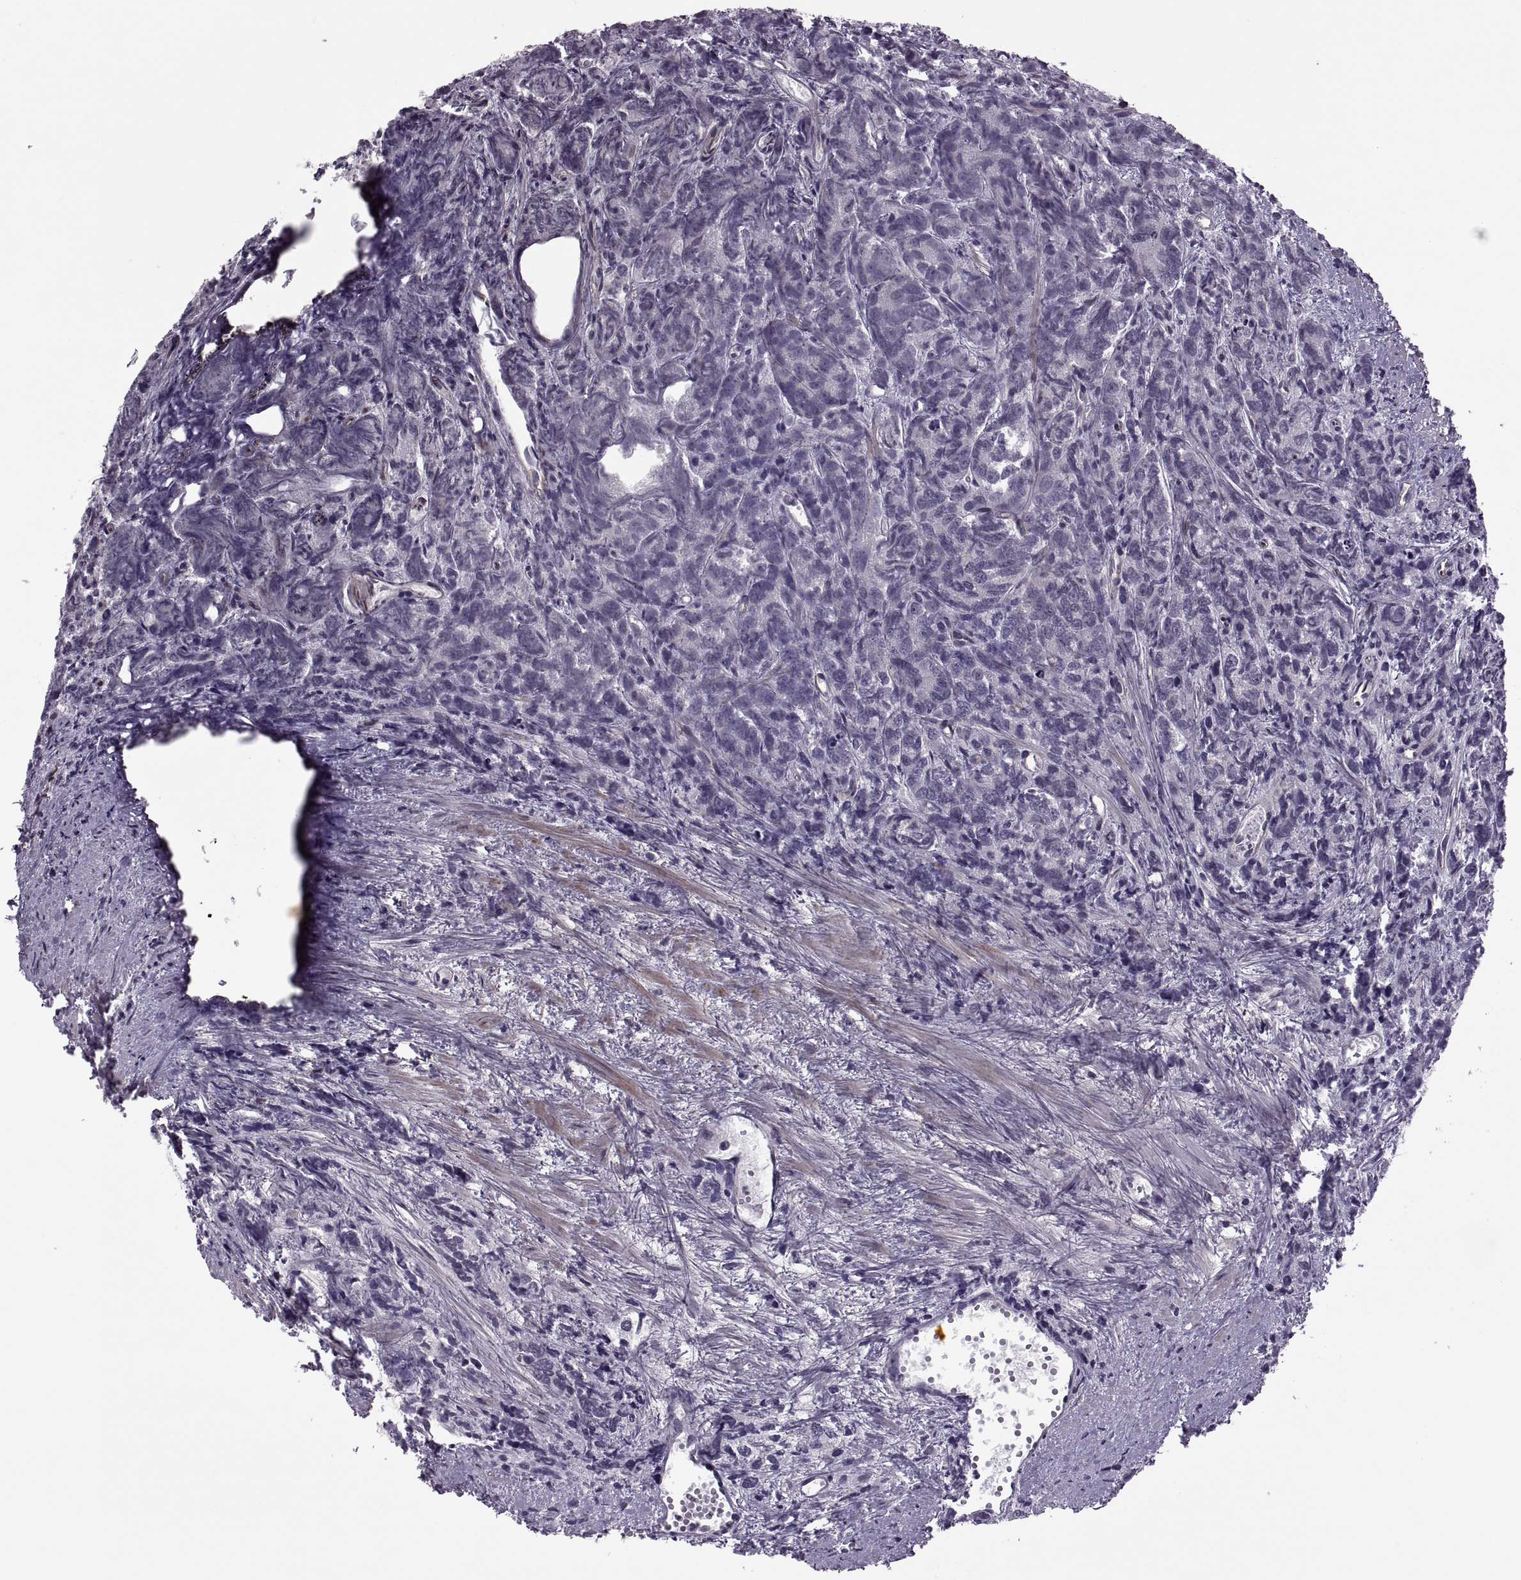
{"staining": {"intensity": "negative", "quantity": "none", "location": "none"}, "tissue": "prostate cancer", "cell_type": "Tumor cells", "image_type": "cancer", "snomed": [{"axis": "morphology", "description": "Adenocarcinoma, High grade"}, {"axis": "topography", "description": "Prostate"}], "caption": "Tumor cells are negative for protein expression in human prostate high-grade adenocarcinoma.", "gene": "ODF3", "patient": {"sex": "male", "age": 77}}